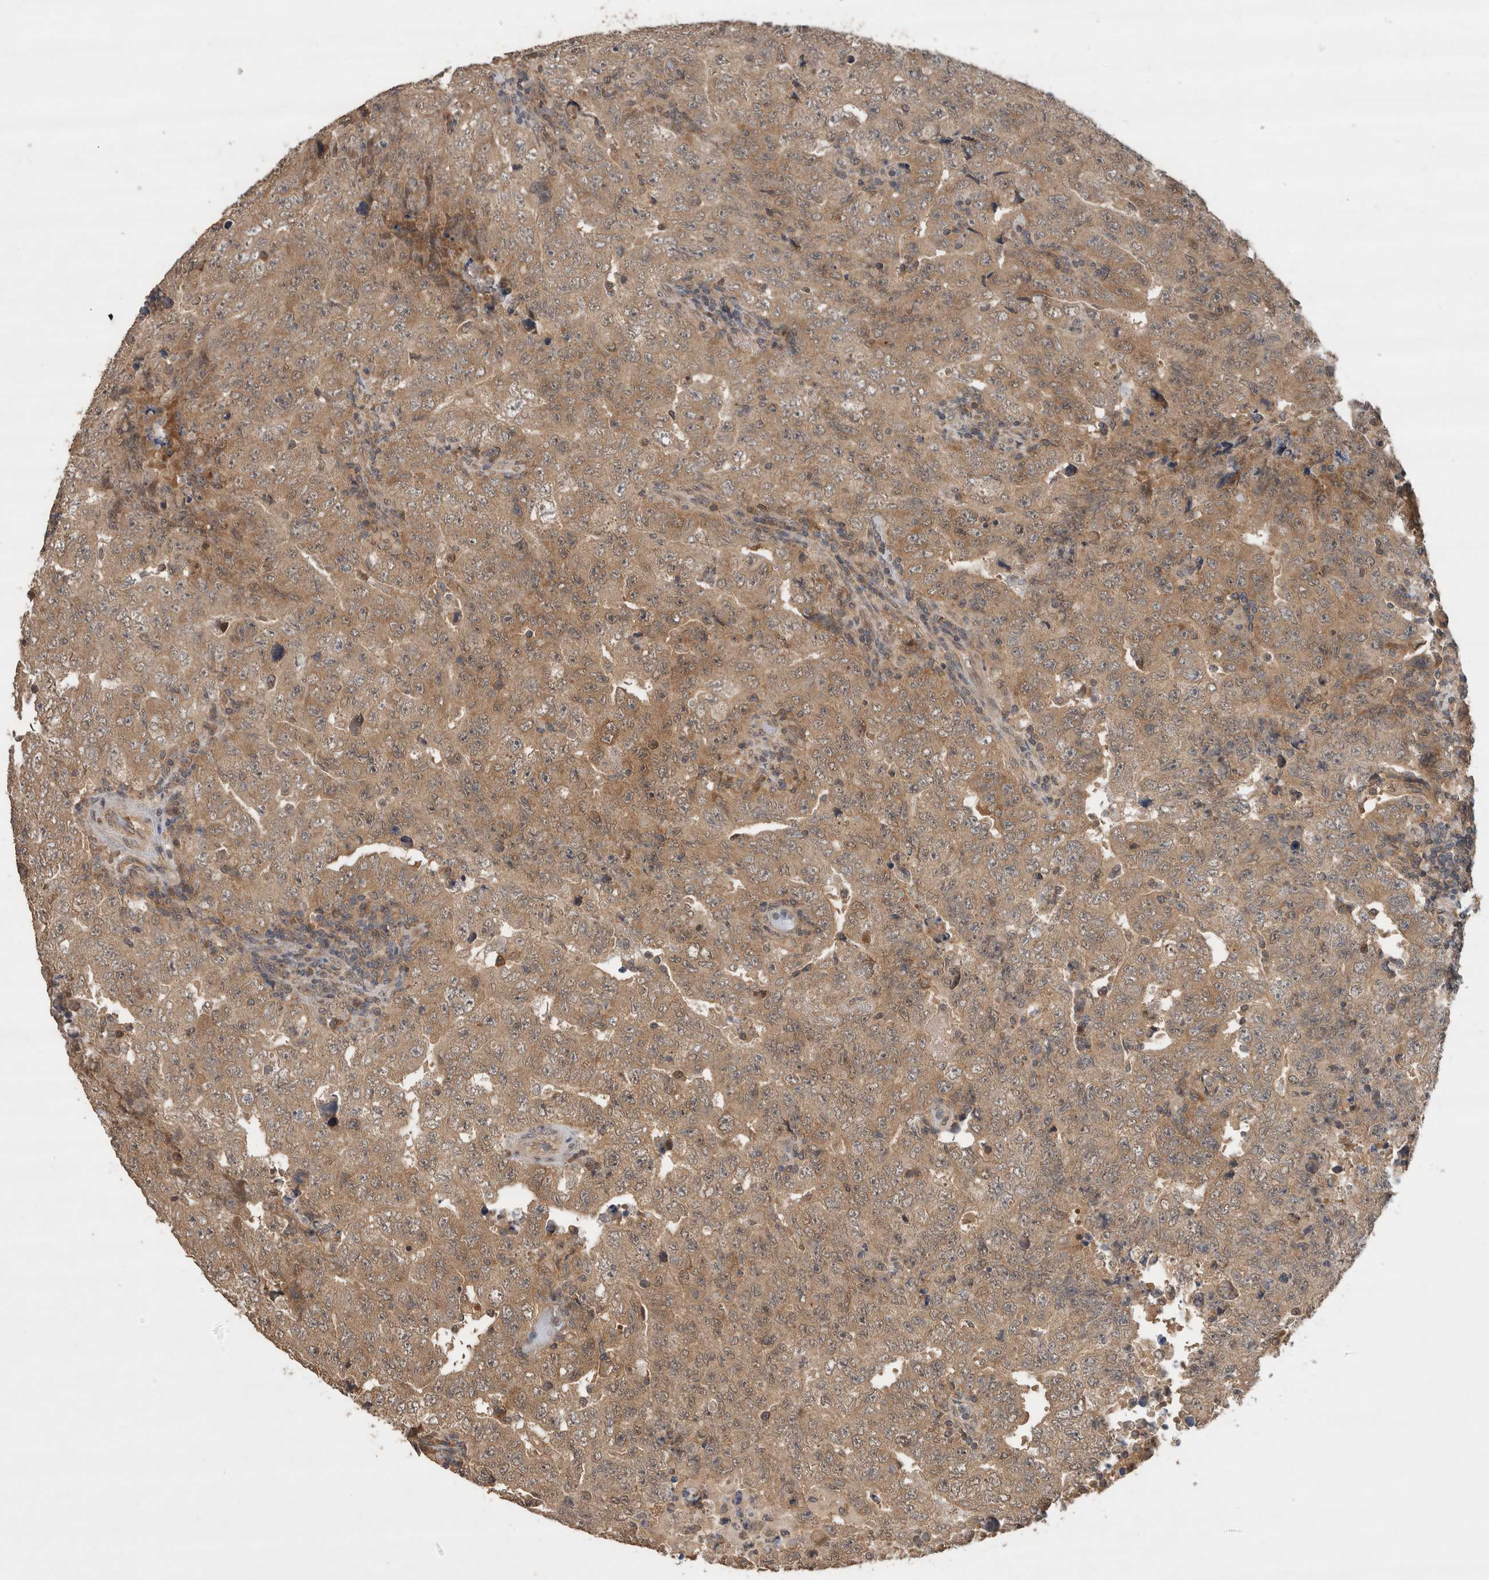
{"staining": {"intensity": "moderate", "quantity": ">75%", "location": "cytoplasmic/membranous"}, "tissue": "testis cancer", "cell_type": "Tumor cells", "image_type": "cancer", "snomed": [{"axis": "morphology", "description": "Carcinoma, Embryonal, NOS"}, {"axis": "topography", "description": "Testis"}], "caption": "The histopathology image exhibits staining of testis embryonal carcinoma, revealing moderate cytoplasmic/membranous protein positivity (brown color) within tumor cells. Nuclei are stained in blue.", "gene": "OTUD7B", "patient": {"sex": "male", "age": 26}}